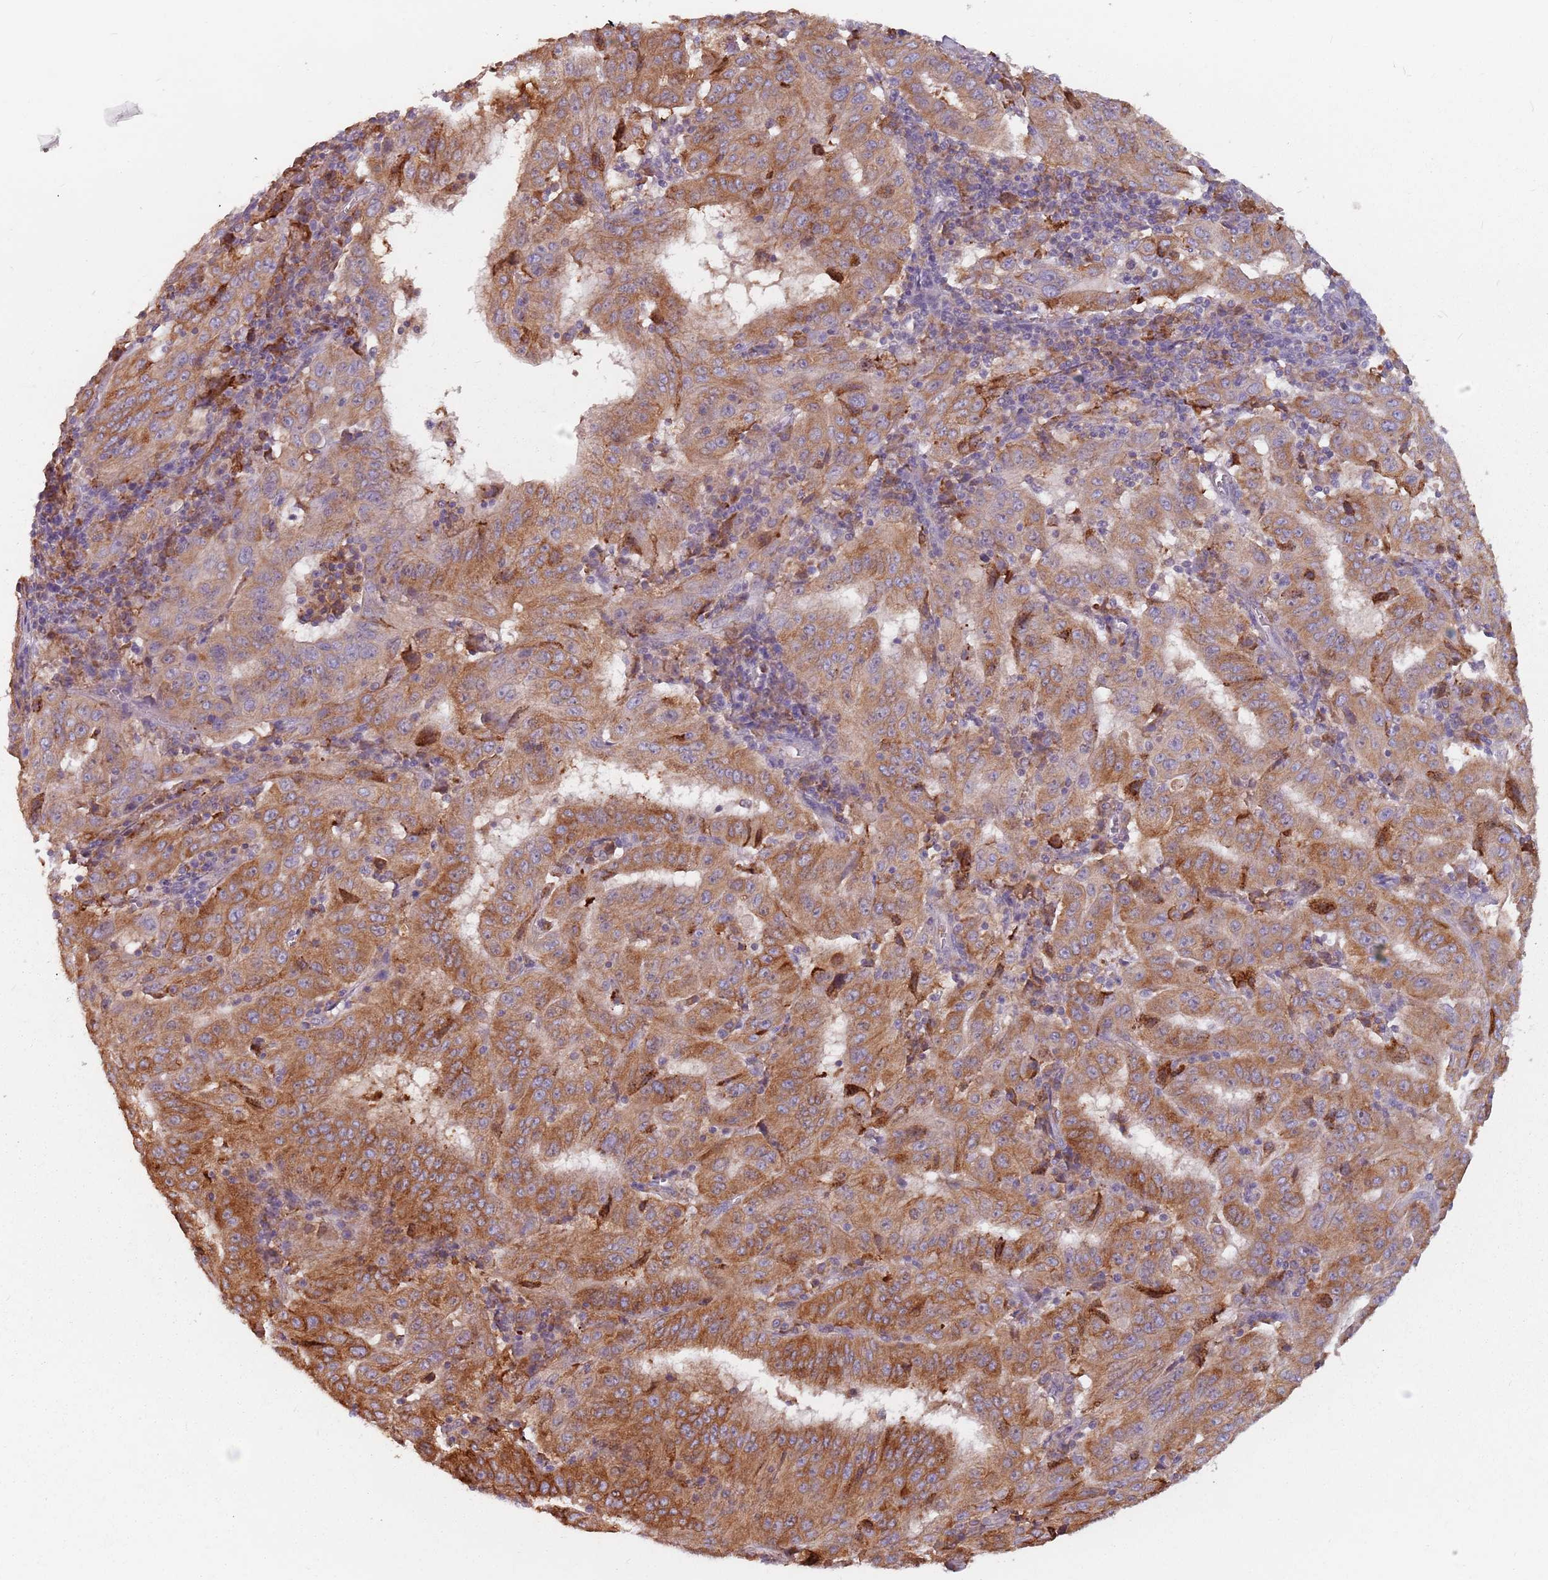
{"staining": {"intensity": "moderate", "quantity": ">75%", "location": "cytoplasmic/membranous"}, "tissue": "pancreatic cancer", "cell_type": "Tumor cells", "image_type": "cancer", "snomed": [{"axis": "morphology", "description": "Adenocarcinoma, NOS"}, {"axis": "topography", "description": "Pancreas"}], "caption": "An image of human adenocarcinoma (pancreatic) stained for a protein shows moderate cytoplasmic/membranous brown staining in tumor cells.", "gene": "RPS9", "patient": {"sex": "male", "age": 63}}